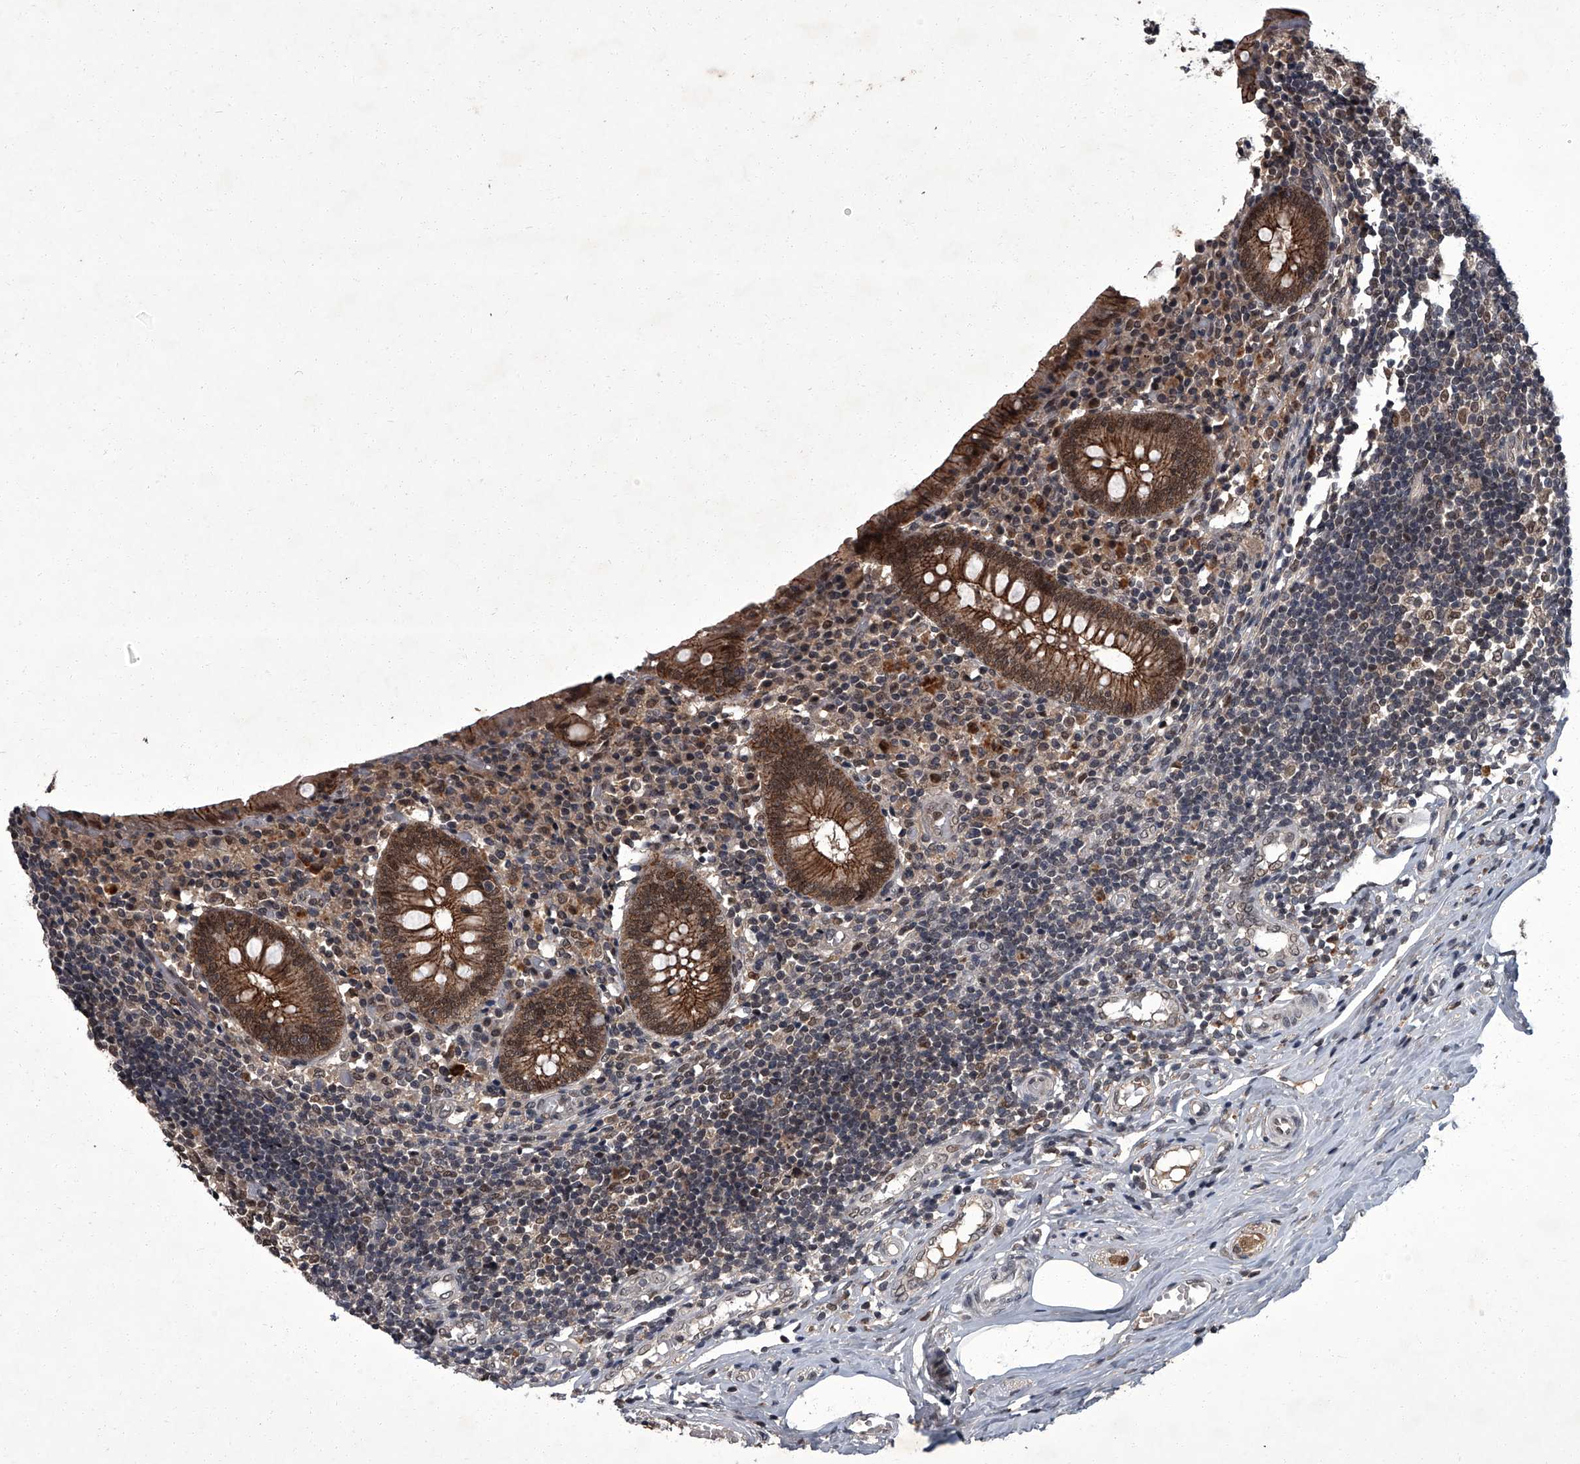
{"staining": {"intensity": "moderate", "quantity": ">75%", "location": "cytoplasmic/membranous,nuclear"}, "tissue": "appendix", "cell_type": "Glandular cells", "image_type": "normal", "snomed": [{"axis": "morphology", "description": "Normal tissue, NOS"}, {"axis": "topography", "description": "Appendix"}], "caption": "This is an image of immunohistochemistry staining of benign appendix, which shows moderate positivity in the cytoplasmic/membranous,nuclear of glandular cells.", "gene": "ZNF518B", "patient": {"sex": "female", "age": 17}}